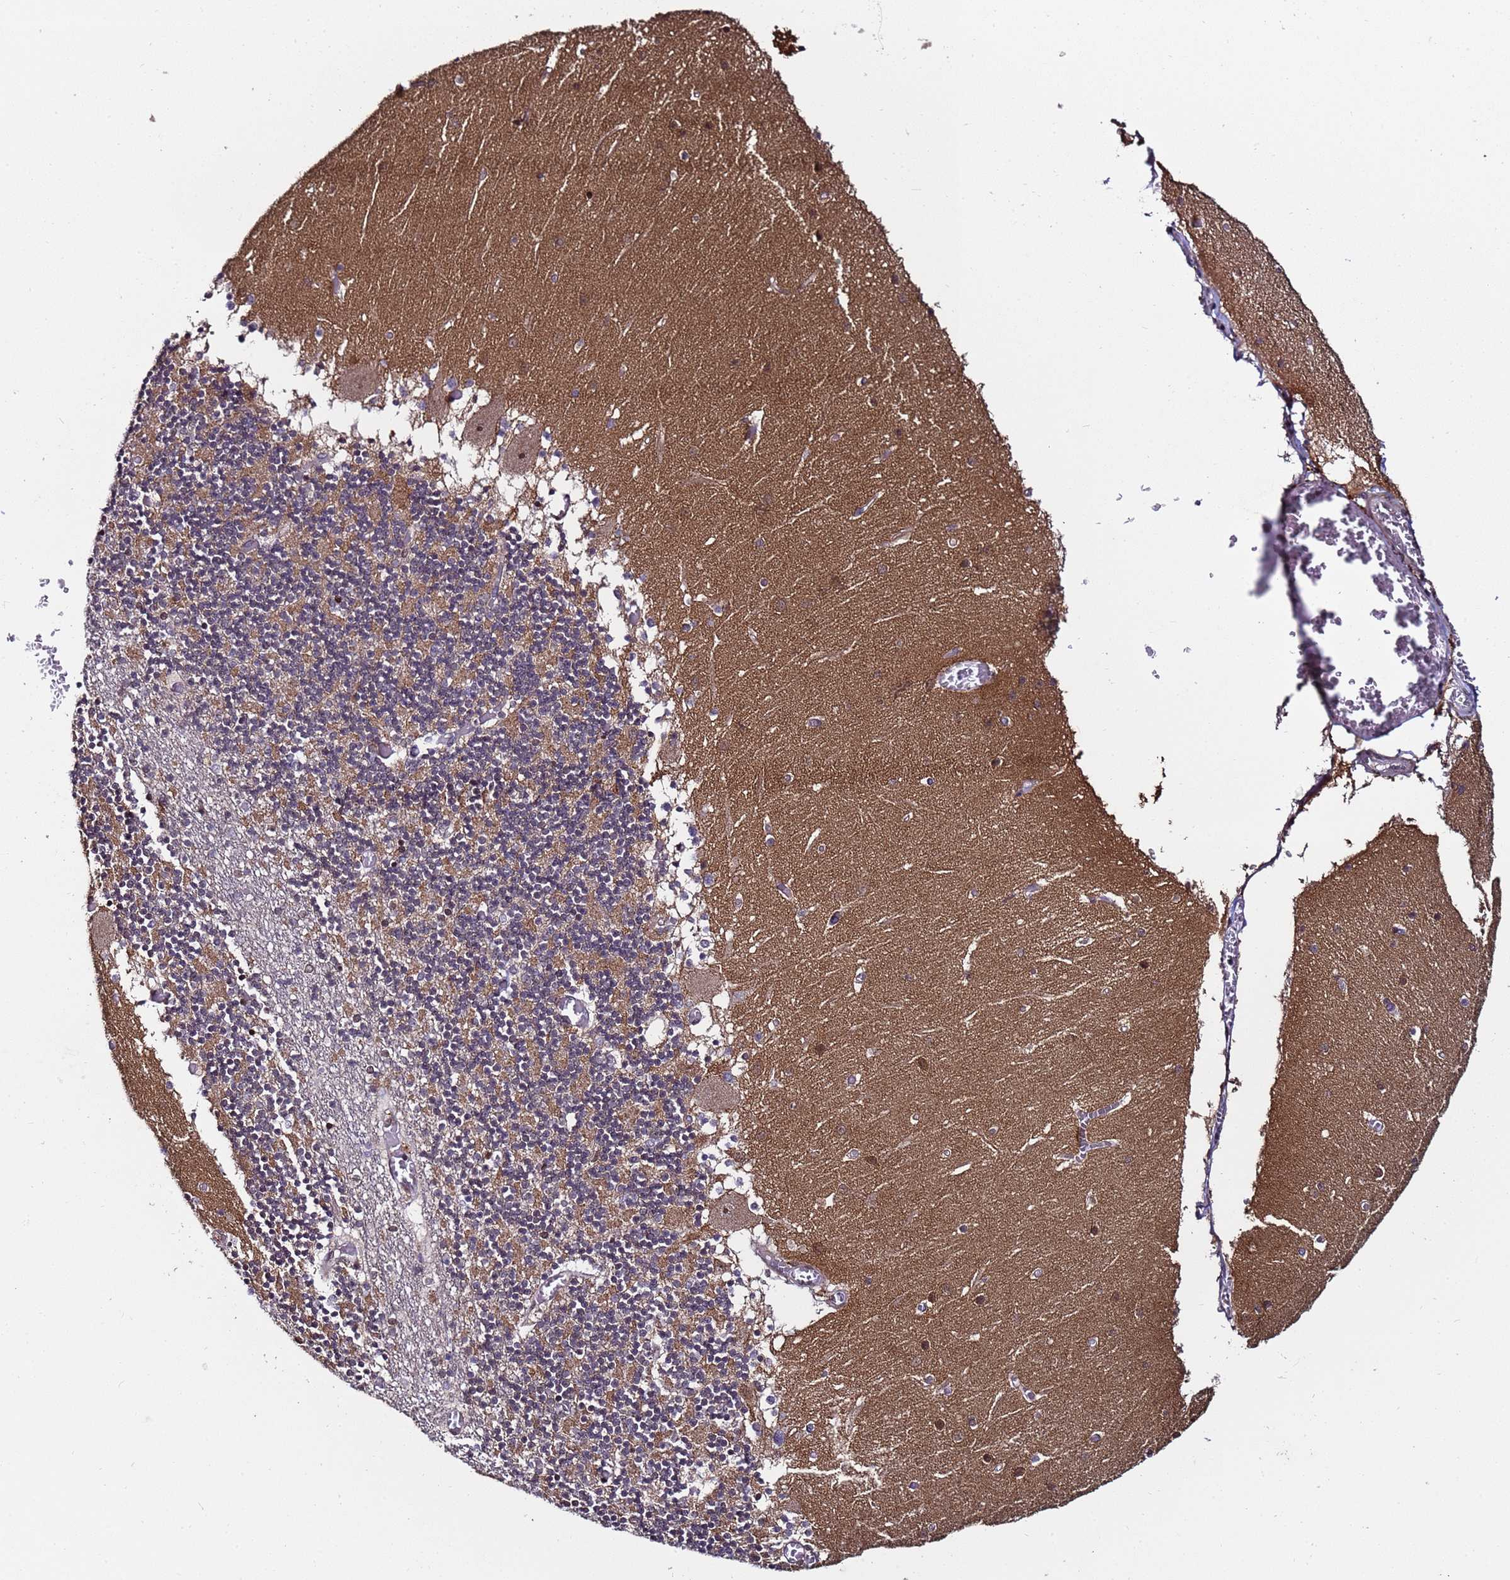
{"staining": {"intensity": "weak", "quantity": "25%-75%", "location": "cytoplasmic/membranous,nuclear"}, "tissue": "cerebellum", "cell_type": "Cells in granular layer", "image_type": "normal", "snomed": [{"axis": "morphology", "description": "Normal tissue, NOS"}, {"axis": "topography", "description": "Cerebellum"}], "caption": "Immunohistochemical staining of normal human cerebellum reveals weak cytoplasmic/membranous,nuclear protein expression in approximately 25%-75% of cells in granular layer.", "gene": "PPM1H", "patient": {"sex": "female", "age": 28}}